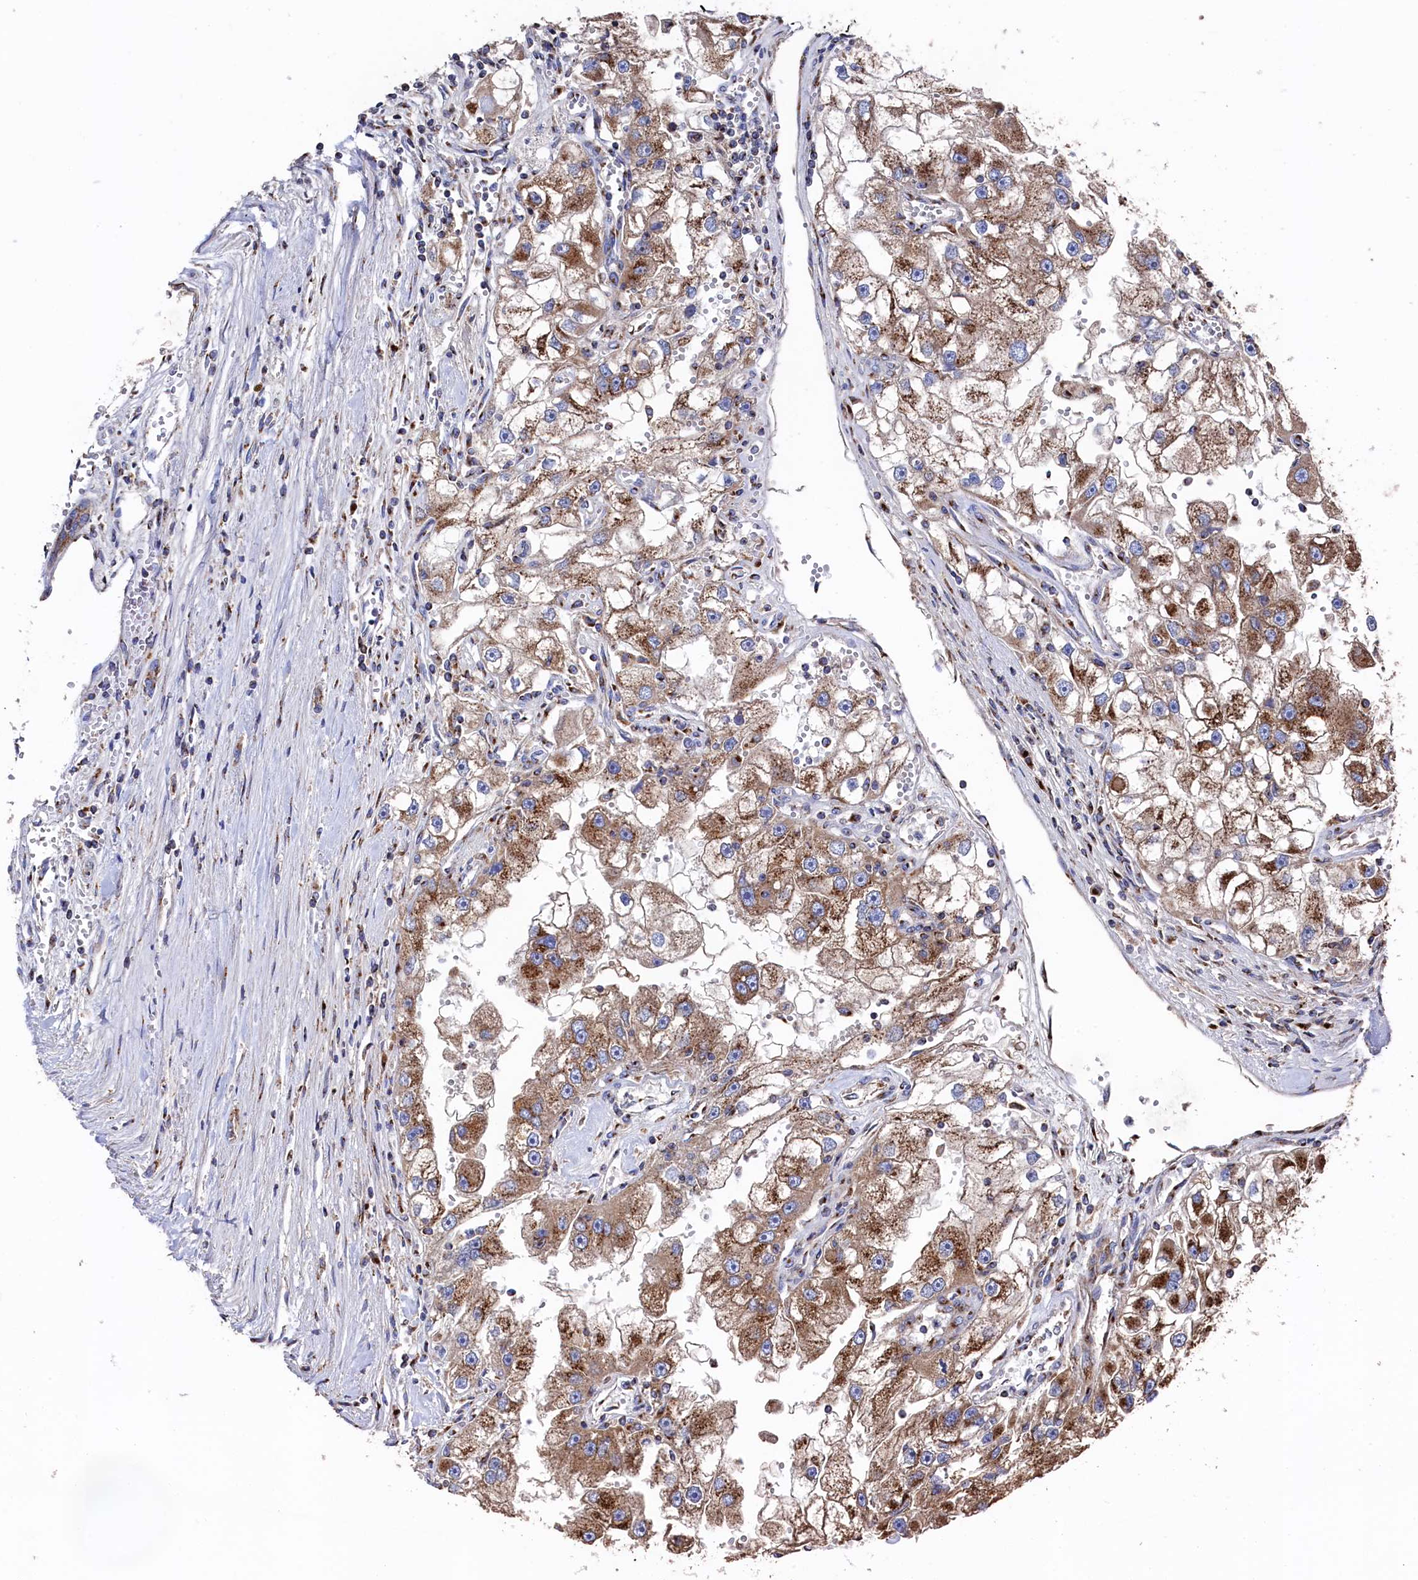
{"staining": {"intensity": "moderate", "quantity": ">75%", "location": "cytoplasmic/membranous"}, "tissue": "renal cancer", "cell_type": "Tumor cells", "image_type": "cancer", "snomed": [{"axis": "morphology", "description": "Adenocarcinoma, NOS"}, {"axis": "topography", "description": "Kidney"}], "caption": "Immunohistochemical staining of human renal cancer (adenocarcinoma) demonstrates medium levels of moderate cytoplasmic/membranous positivity in about >75% of tumor cells.", "gene": "PRRC1", "patient": {"sex": "male", "age": 63}}